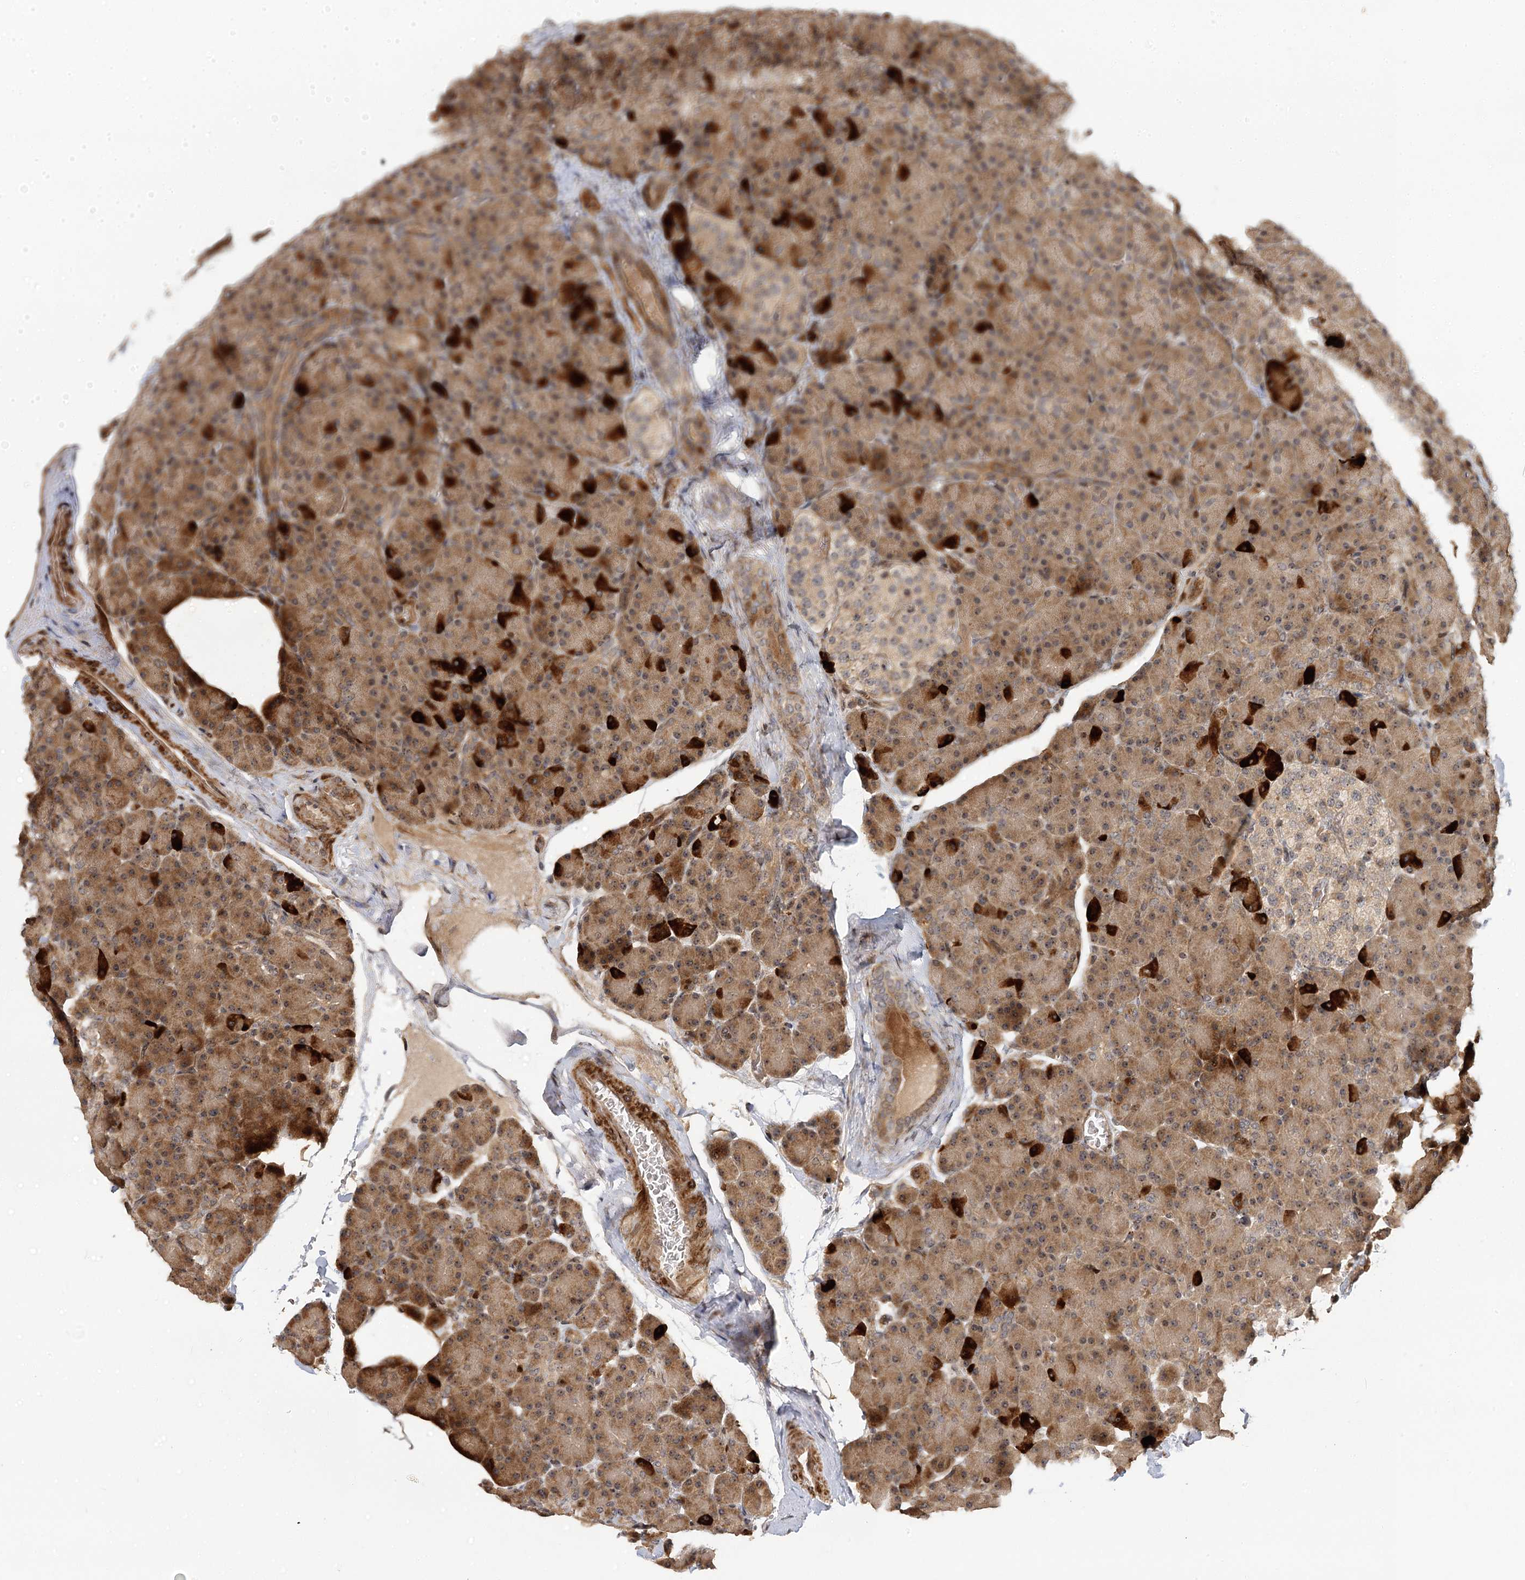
{"staining": {"intensity": "strong", "quantity": "25%-75%", "location": "cytoplasmic/membranous,nuclear"}, "tissue": "pancreas", "cell_type": "Exocrine glandular cells", "image_type": "normal", "snomed": [{"axis": "morphology", "description": "Normal tissue, NOS"}, {"axis": "topography", "description": "Pancreas"}], "caption": "Immunohistochemistry (IHC) of normal human pancreas exhibits high levels of strong cytoplasmic/membranous,nuclear staining in approximately 25%-75% of exocrine glandular cells.", "gene": "PIK3C2A", "patient": {"sex": "female", "age": 43}}